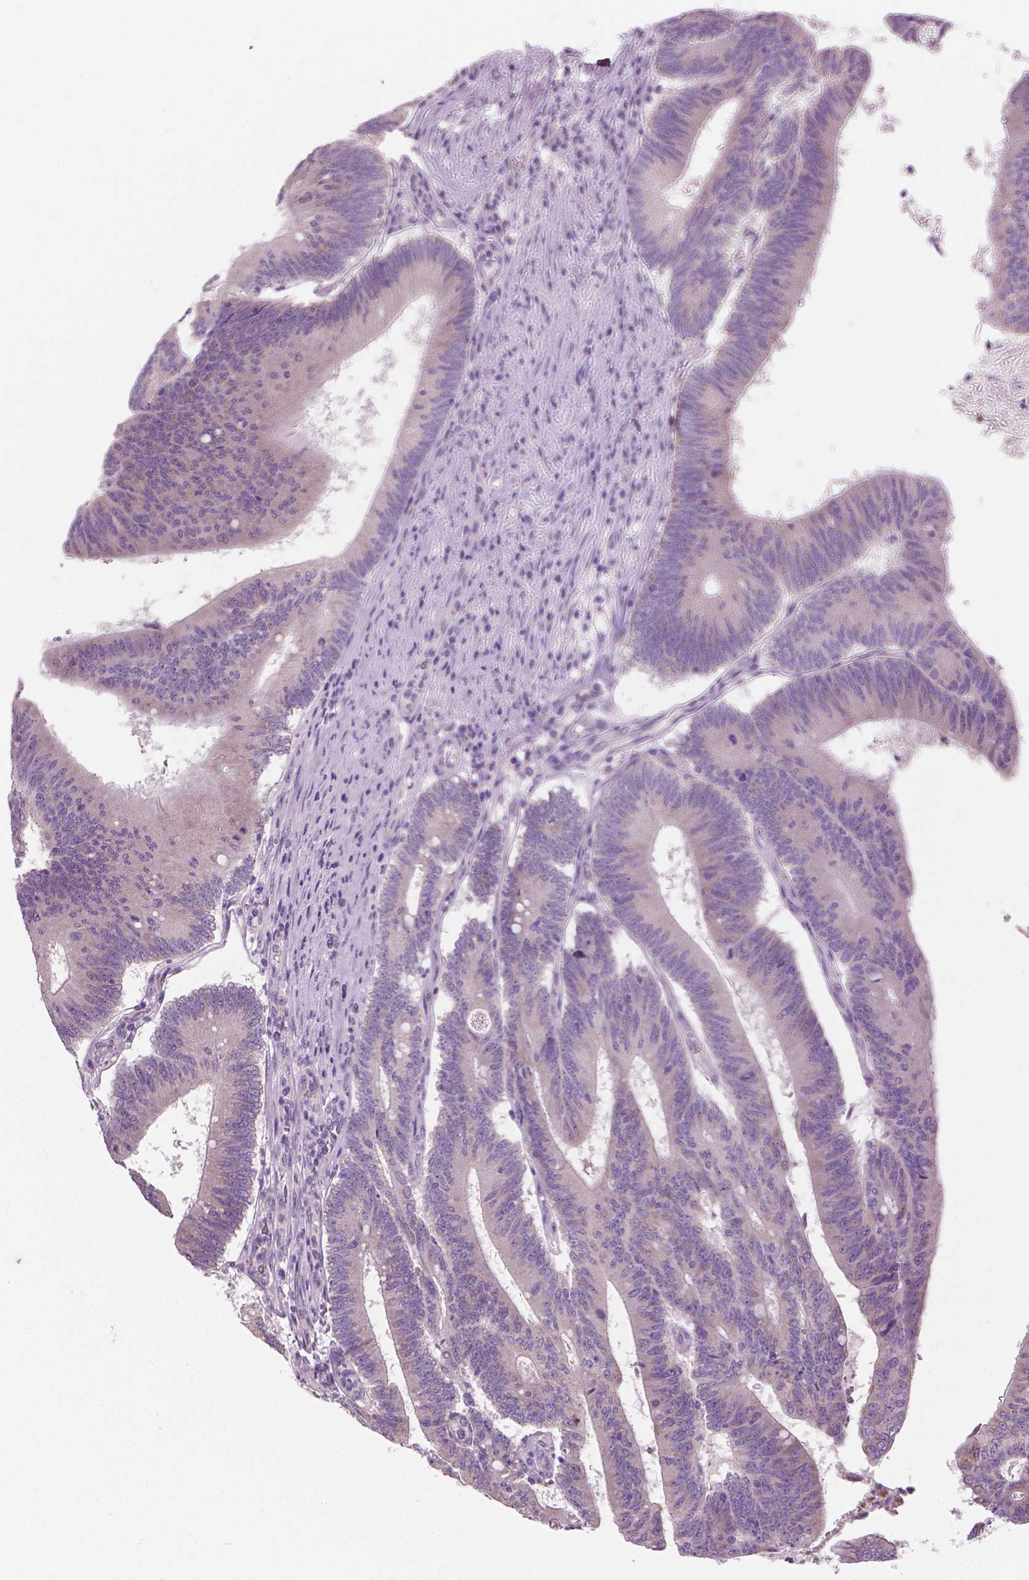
{"staining": {"intensity": "negative", "quantity": "none", "location": "none"}, "tissue": "colorectal cancer", "cell_type": "Tumor cells", "image_type": "cancer", "snomed": [{"axis": "morphology", "description": "Adenocarcinoma, NOS"}, {"axis": "topography", "description": "Colon"}], "caption": "IHC photomicrograph of neoplastic tissue: colorectal cancer stained with DAB displays no significant protein staining in tumor cells. (DAB immunohistochemistry (IHC) with hematoxylin counter stain).", "gene": "CFAP126", "patient": {"sex": "female", "age": 70}}